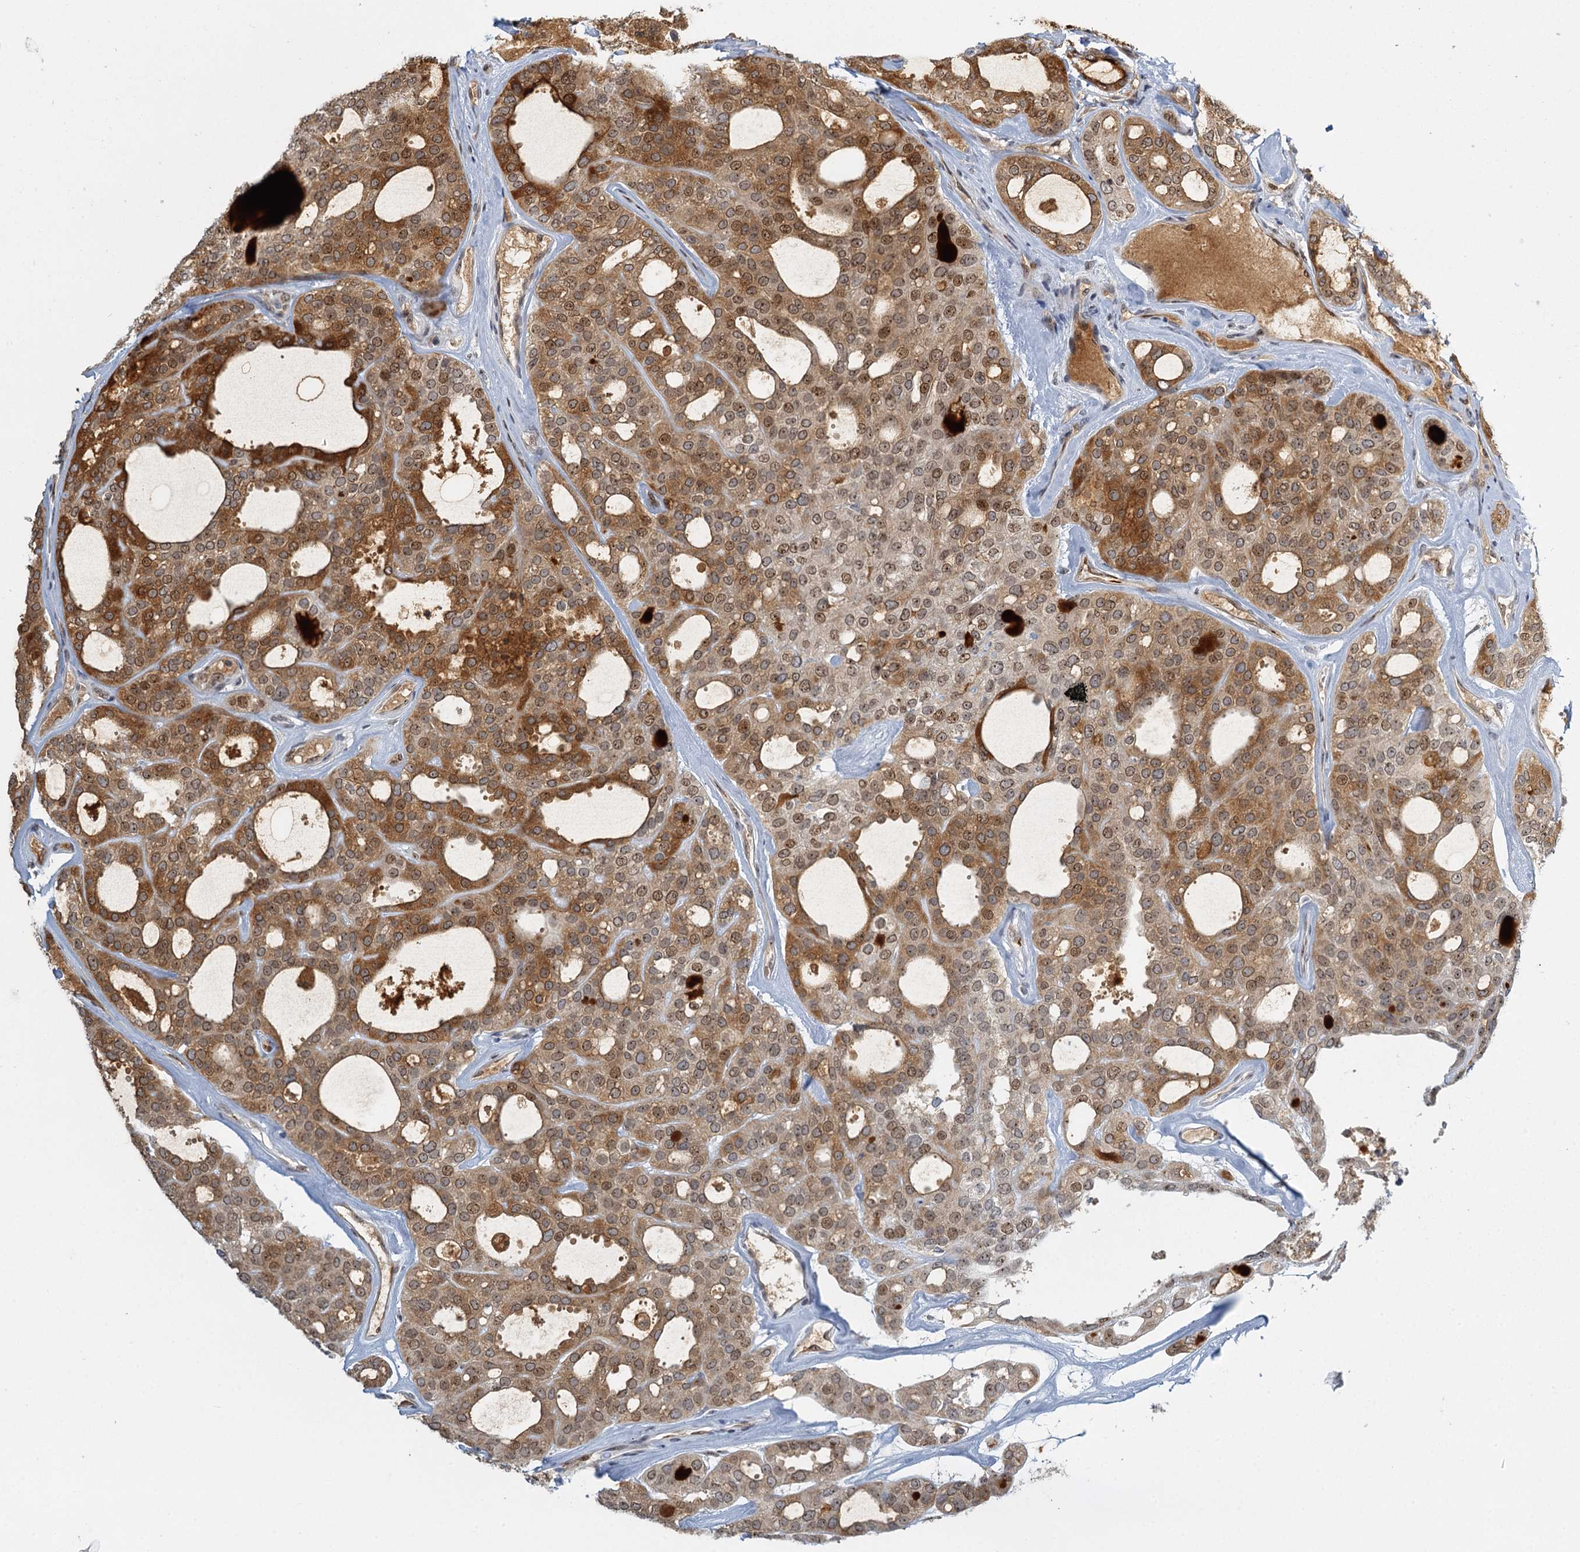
{"staining": {"intensity": "strong", "quantity": "25%-75%", "location": "cytoplasmic/membranous,nuclear"}, "tissue": "thyroid cancer", "cell_type": "Tumor cells", "image_type": "cancer", "snomed": [{"axis": "morphology", "description": "Follicular adenoma carcinoma, NOS"}, {"axis": "topography", "description": "Thyroid gland"}], "caption": "Tumor cells display strong cytoplasmic/membranous and nuclear positivity in about 25%-75% of cells in thyroid cancer (follicular adenoma carcinoma).", "gene": "TREX1", "patient": {"sex": "male", "age": 75}}